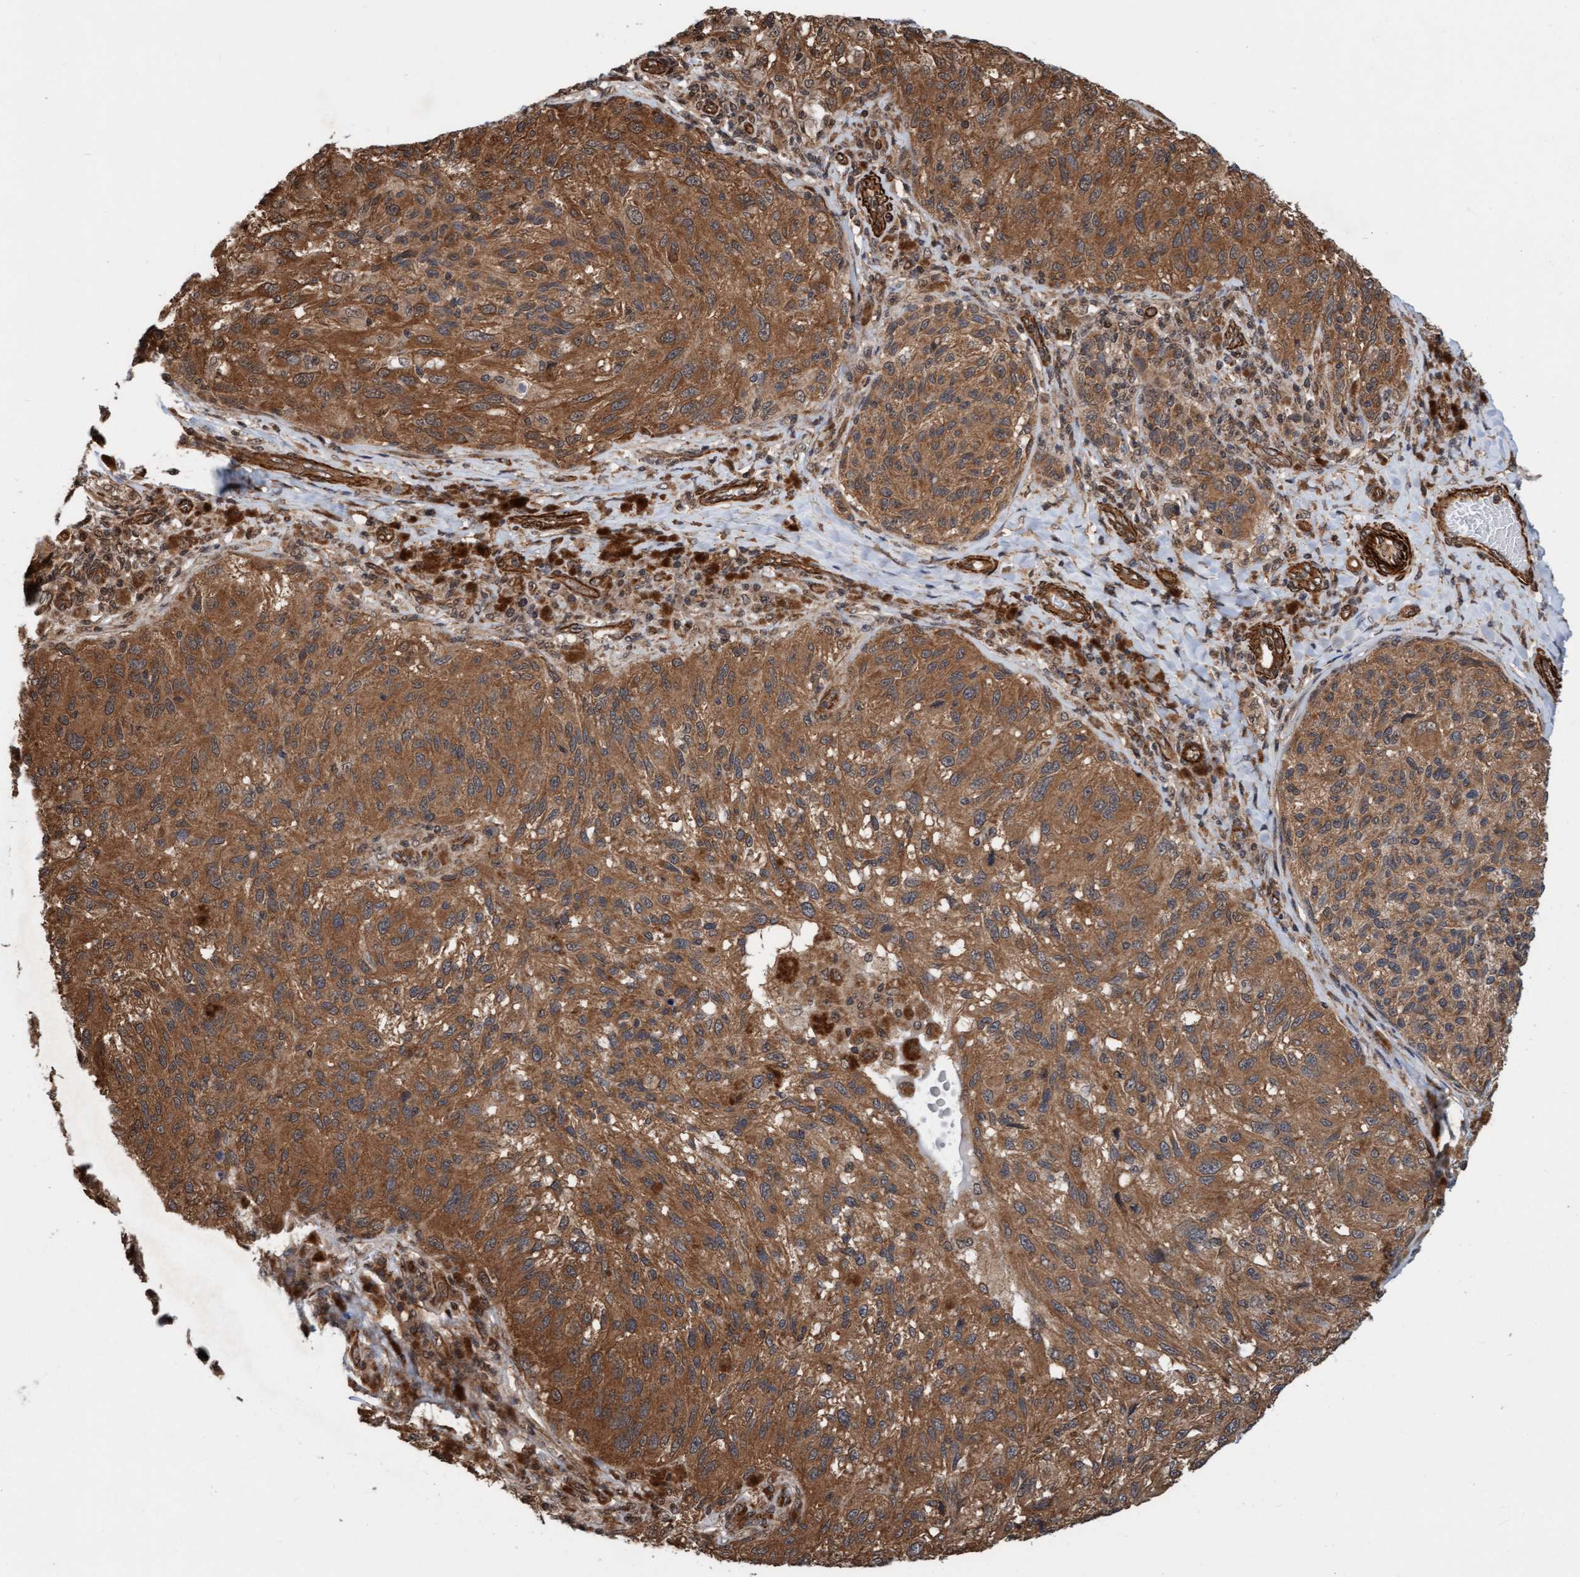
{"staining": {"intensity": "moderate", "quantity": ">75%", "location": "cytoplasmic/membranous"}, "tissue": "melanoma", "cell_type": "Tumor cells", "image_type": "cancer", "snomed": [{"axis": "morphology", "description": "Malignant melanoma, NOS"}, {"axis": "topography", "description": "Skin"}], "caption": "Immunohistochemical staining of human malignant melanoma shows medium levels of moderate cytoplasmic/membranous staining in approximately >75% of tumor cells.", "gene": "STXBP4", "patient": {"sex": "female", "age": 73}}